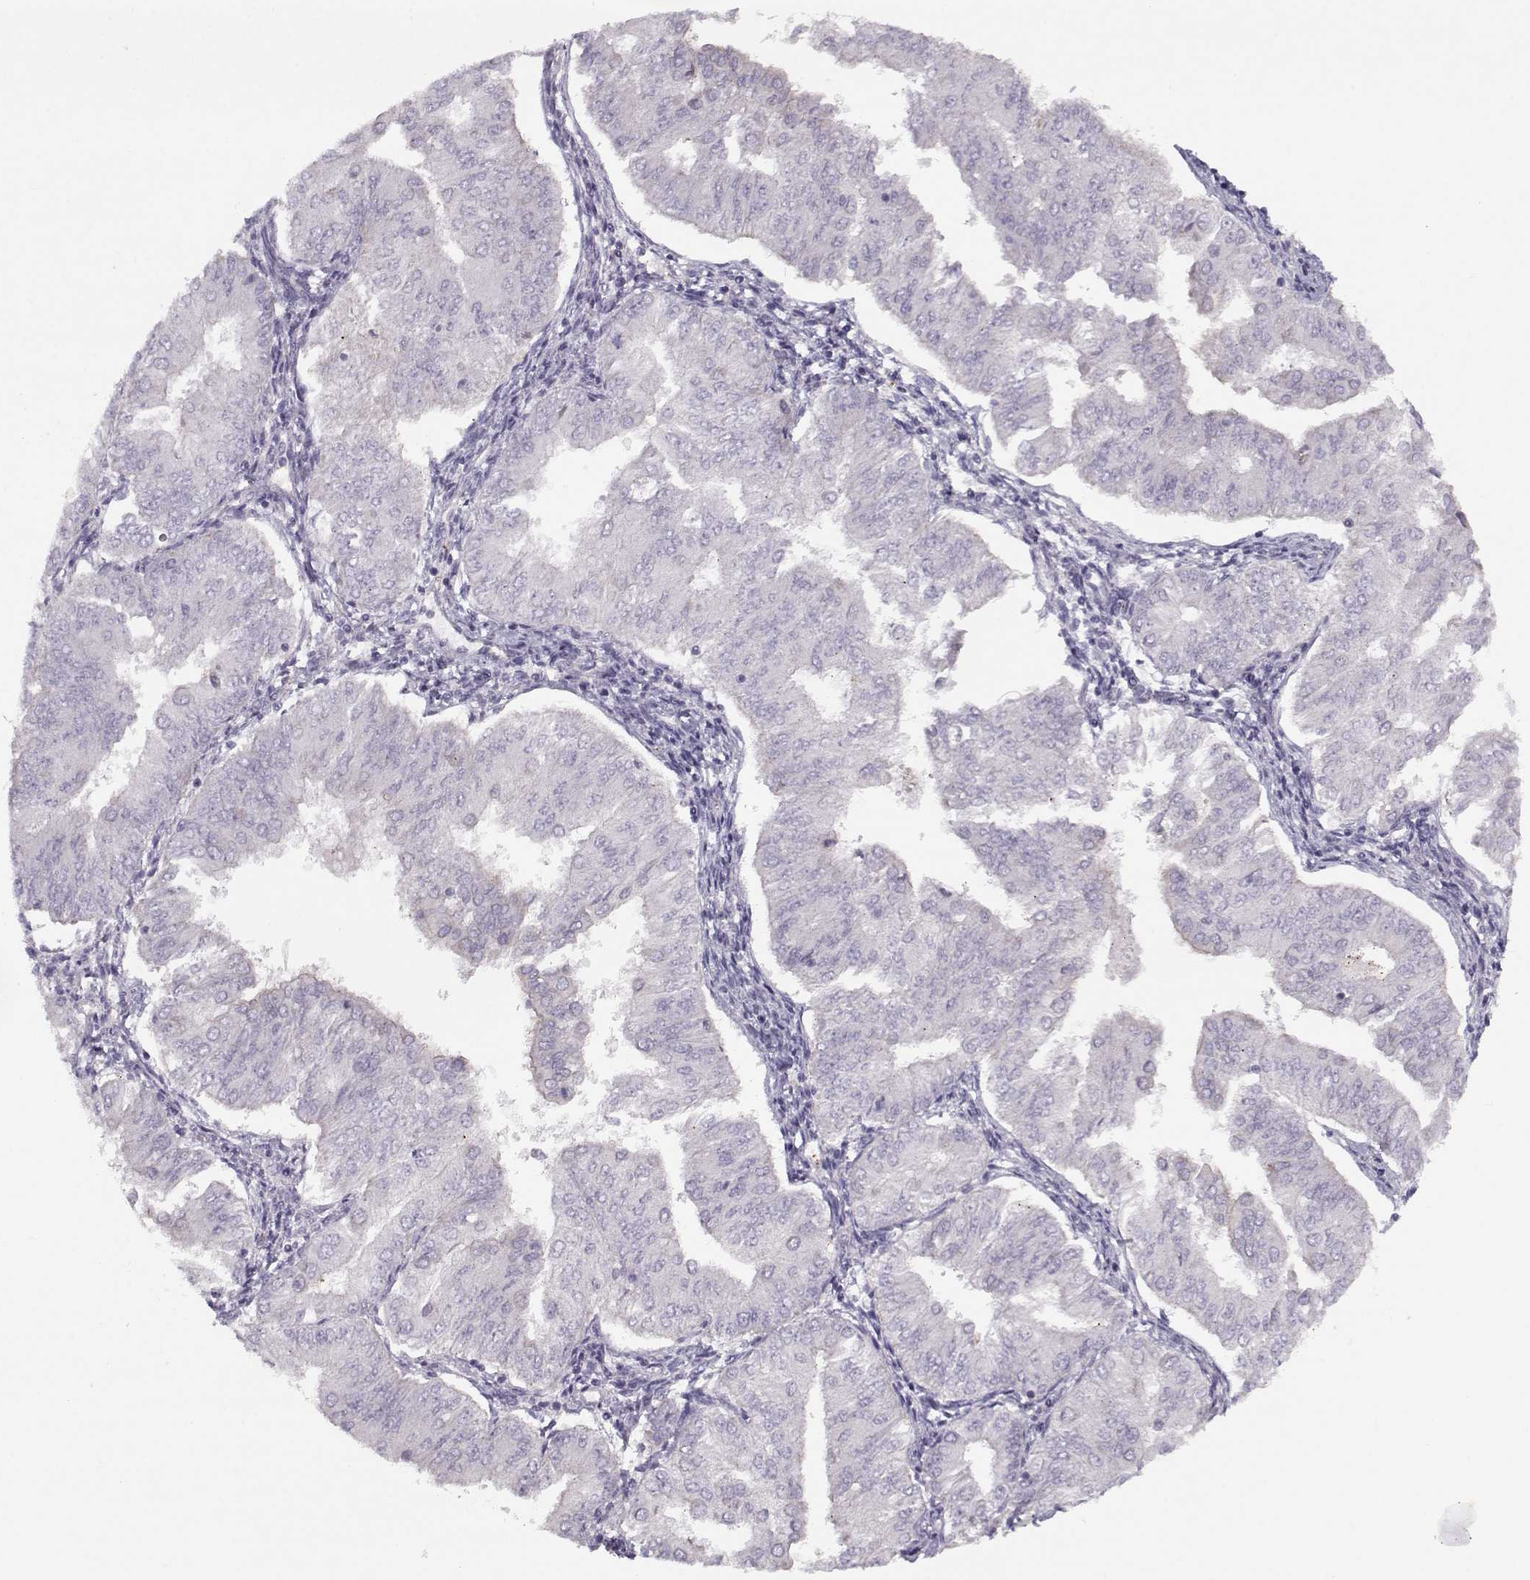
{"staining": {"intensity": "negative", "quantity": "none", "location": "none"}, "tissue": "endometrial cancer", "cell_type": "Tumor cells", "image_type": "cancer", "snomed": [{"axis": "morphology", "description": "Adenocarcinoma, NOS"}, {"axis": "topography", "description": "Endometrium"}], "caption": "High power microscopy photomicrograph of an IHC photomicrograph of endometrial cancer, revealing no significant positivity in tumor cells.", "gene": "KLF17", "patient": {"sex": "female", "age": 53}}